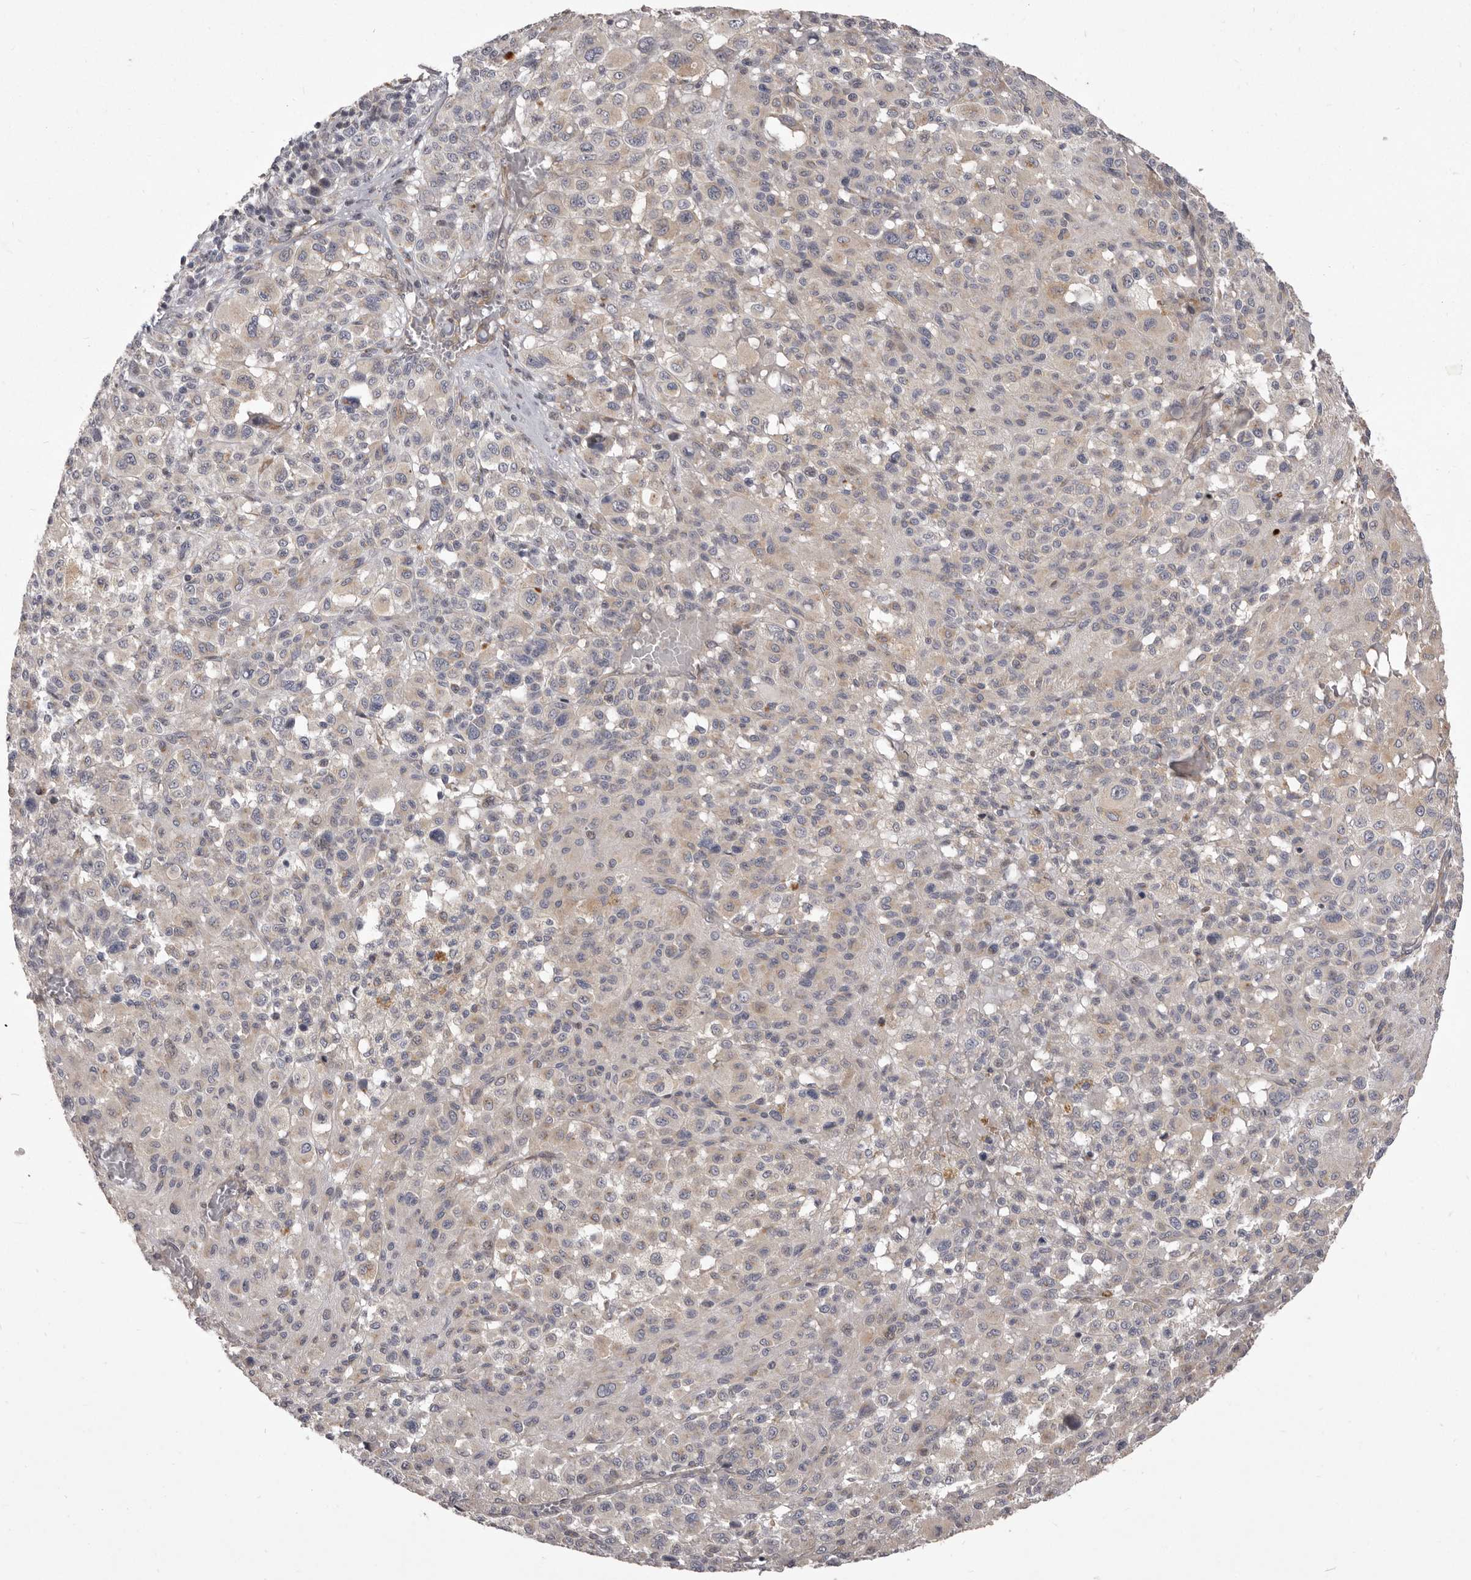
{"staining": {"intensity": "weak", "quantity": "<25%", "location": "cytoplasmic/membranous"}, "tissue": "melanoma", "cell_type": "Tumor cells", "image_type": "cancer", "snomed": [{"axis": "morphology", "description": "Malignant melanoma, Metastatic site"}, {"axis": "topography", "description": "Skin"}], "caption": "IHC of melanoma displays no positivity in tumor cells.", "gene": "TBC1D8B", "patient": {"sex": "female", "age": 74}}